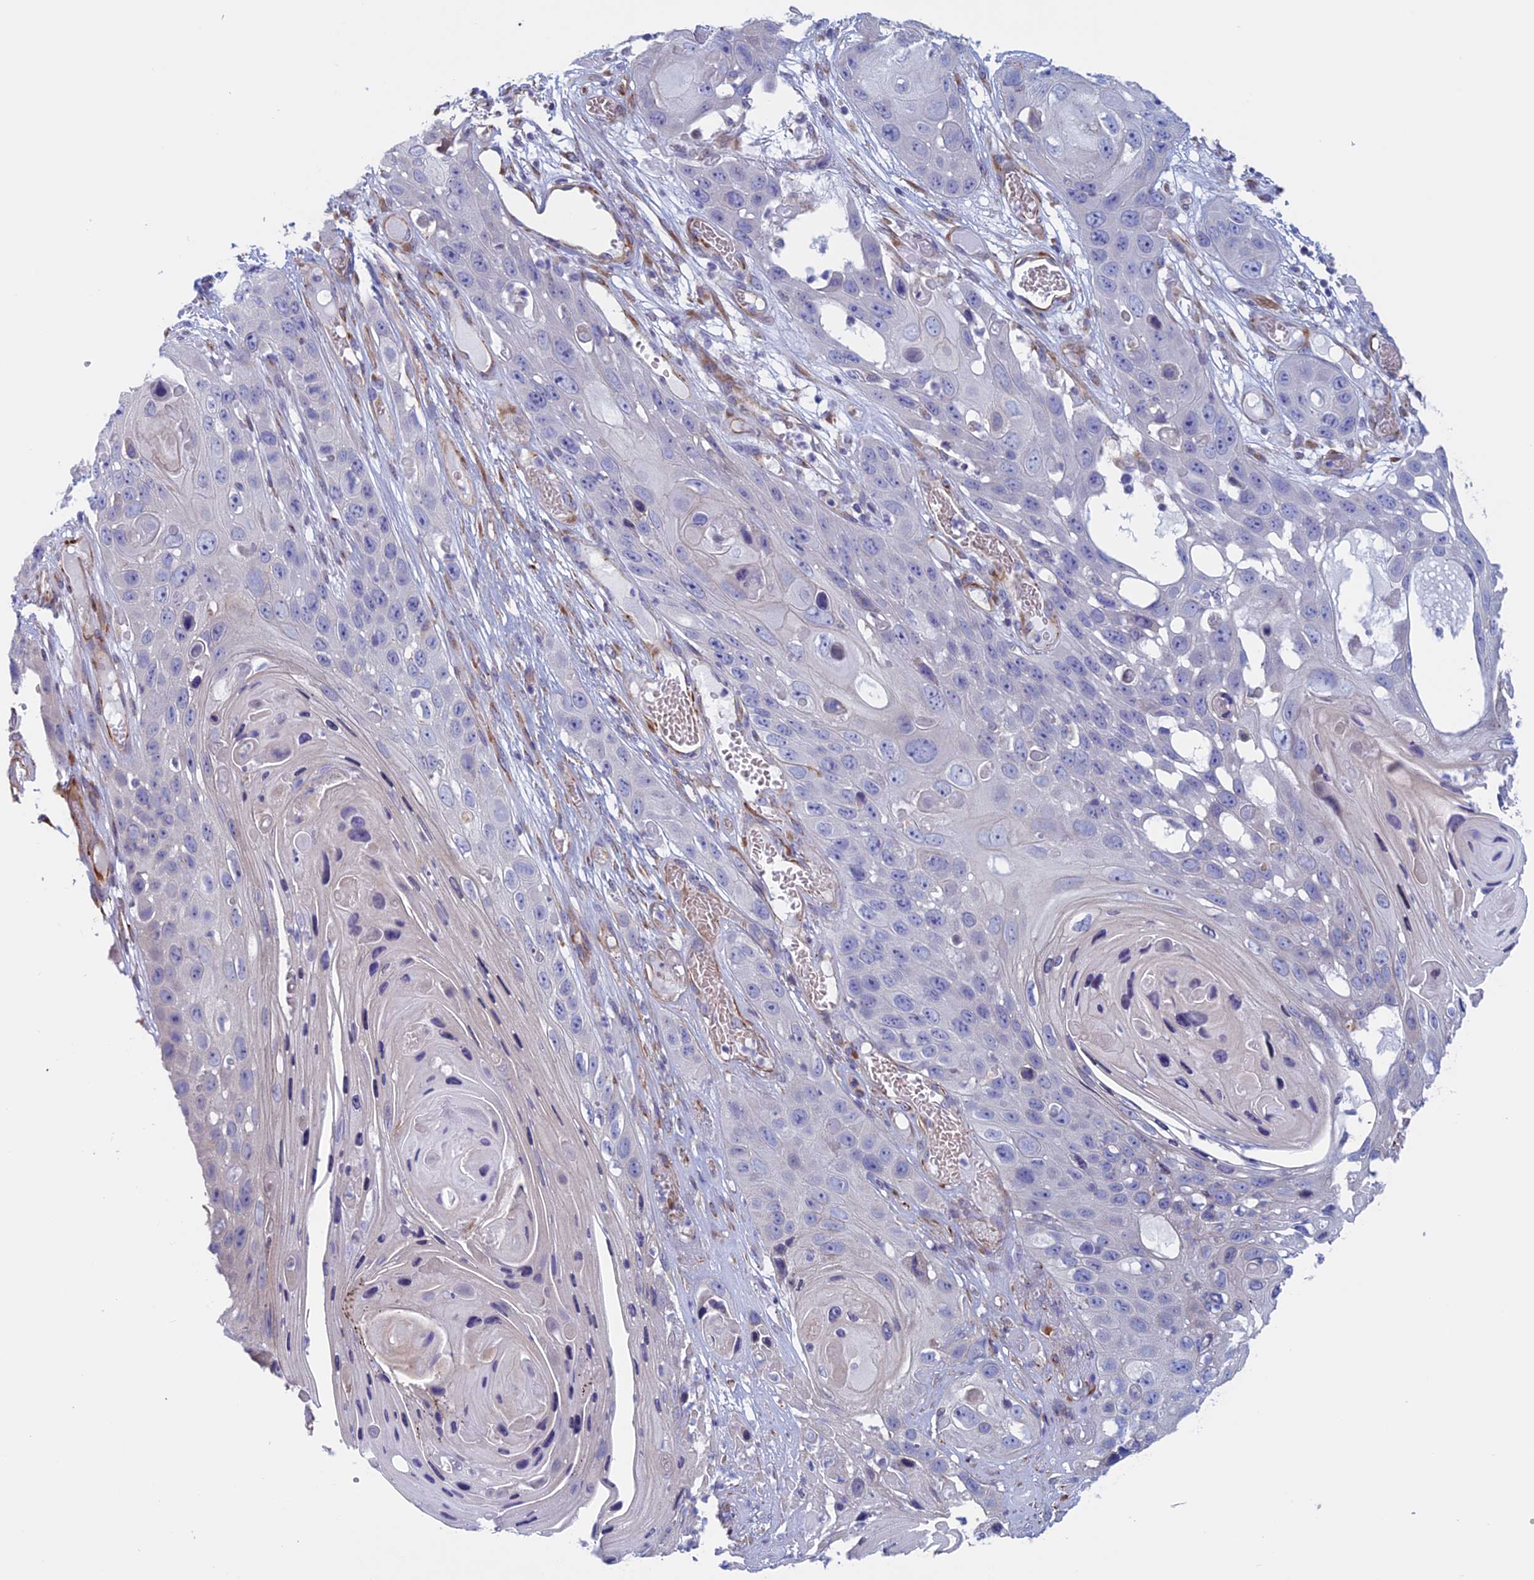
{"staining": {"intensity": "negative", "quantity": "none", "location": "none"}, "tissue": "skin cancer", "cell_type": "Tumor cells", "image_type": "cancer", "snomed": [{"axis": "morphology", "description": "Squamous cell carcinoma, NOS"}, {"axis": "topography", "description": "Skin"}], "caption": "Tumor cells are negative for brown protein staining in skin squamous cell carcinoma.", "gene": "BCL2L10", "patient": {"sex": "male", "age": 55}}